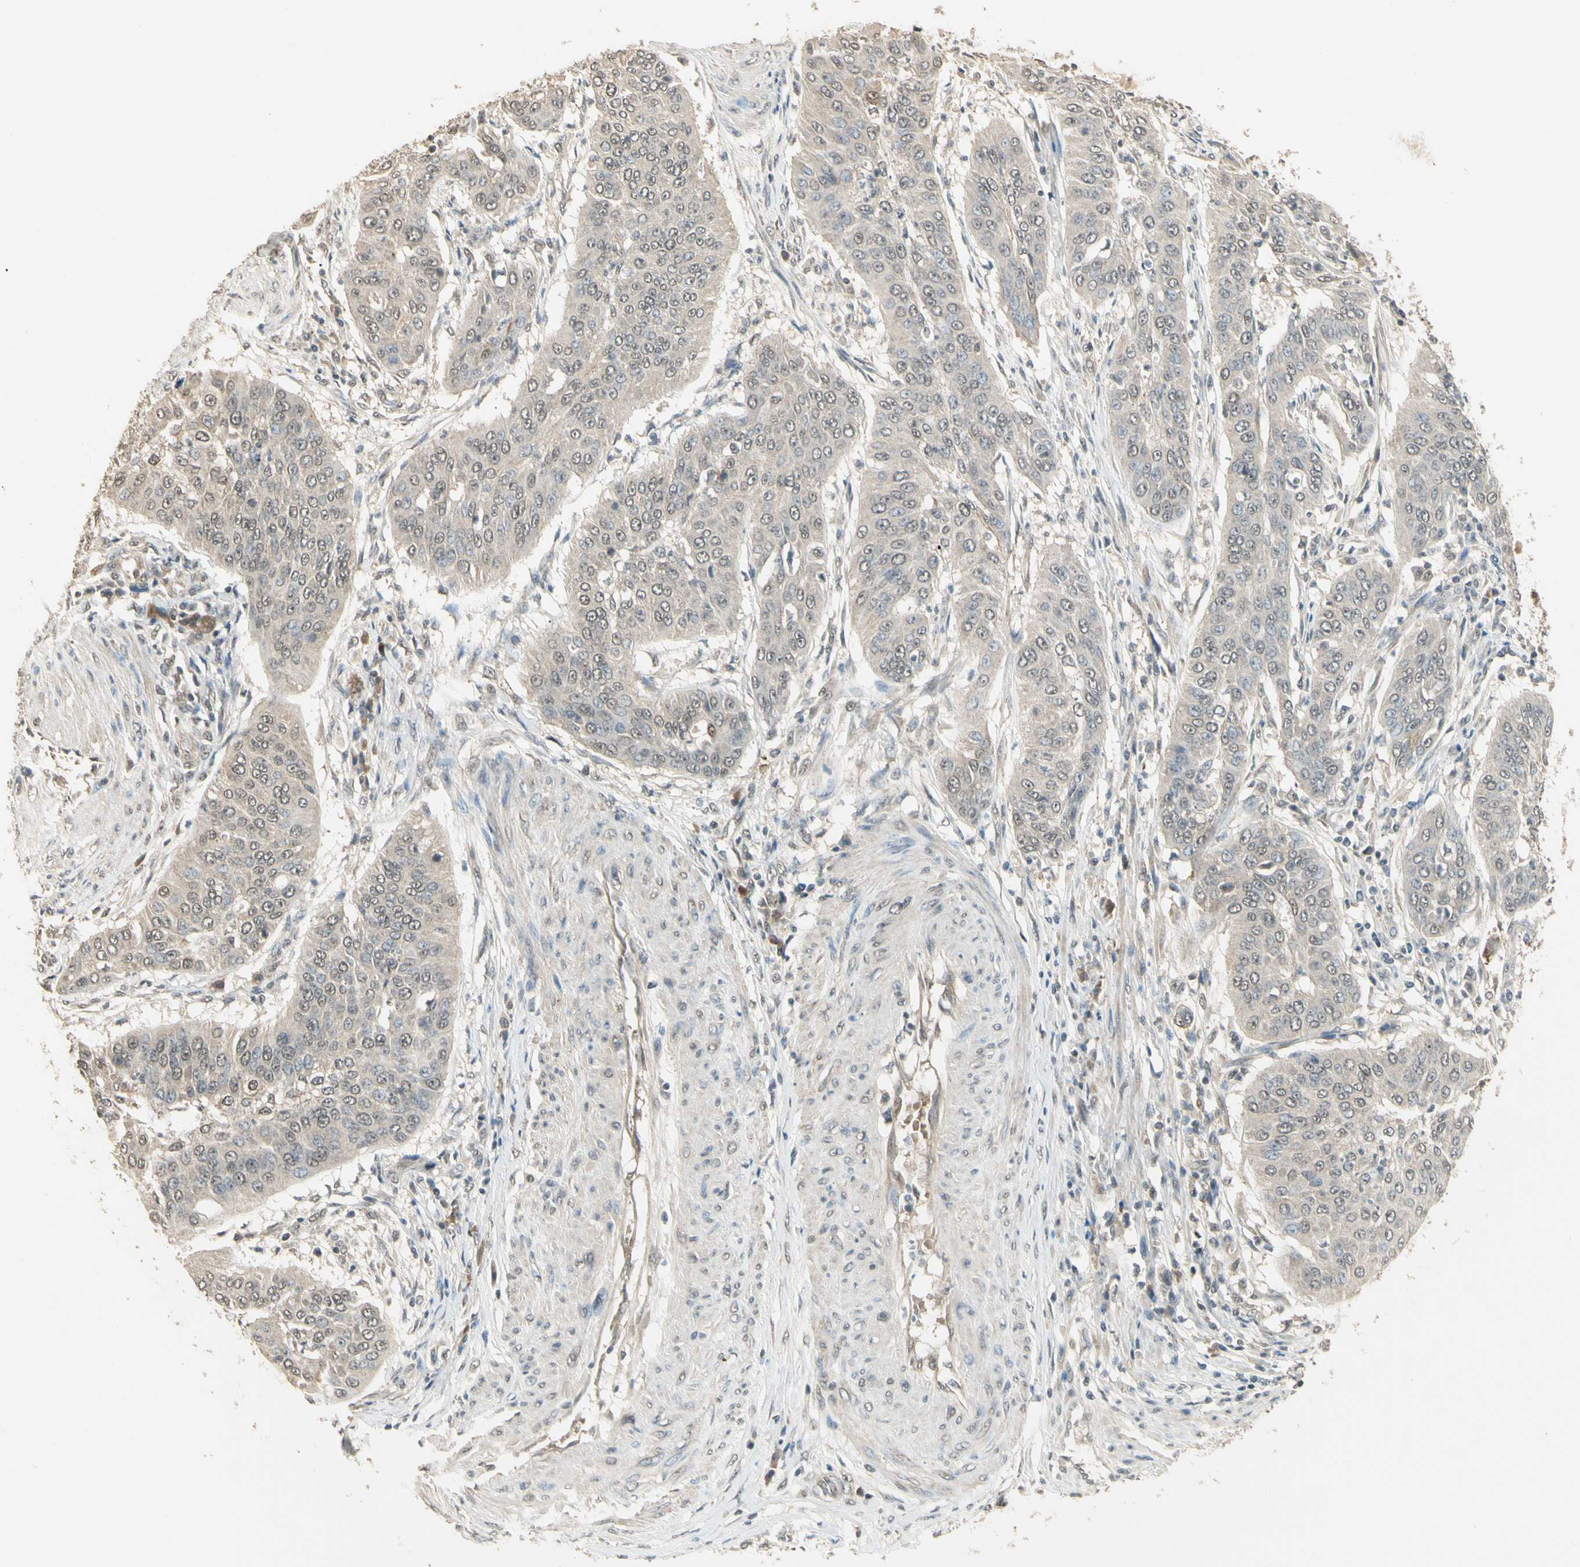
{"staining": {"intensity": "weak", "quantity": ">75%", "location": "cytoplasmic/membranous"}, "tissue": "cervical cancer", "cell_type": "Tumor cells", "image_type": "cancer", "snomed": [{"axis": "morphology", "description": "Normal tissue, NOS"}, {"axis": "morphology", "description": "Squamous cell carcinoma, NOS"}, {"axis": "topography", "description": "Cervix"}], "caption": "Human squamous cell carcinoma (cervical) stained with a brown dye reveals weak cytoplasmic/membranous positive positivity in approximately >75% of tumor cells.", "gene": "SGCA", "patient": {"sex": "female", "age": 39}}